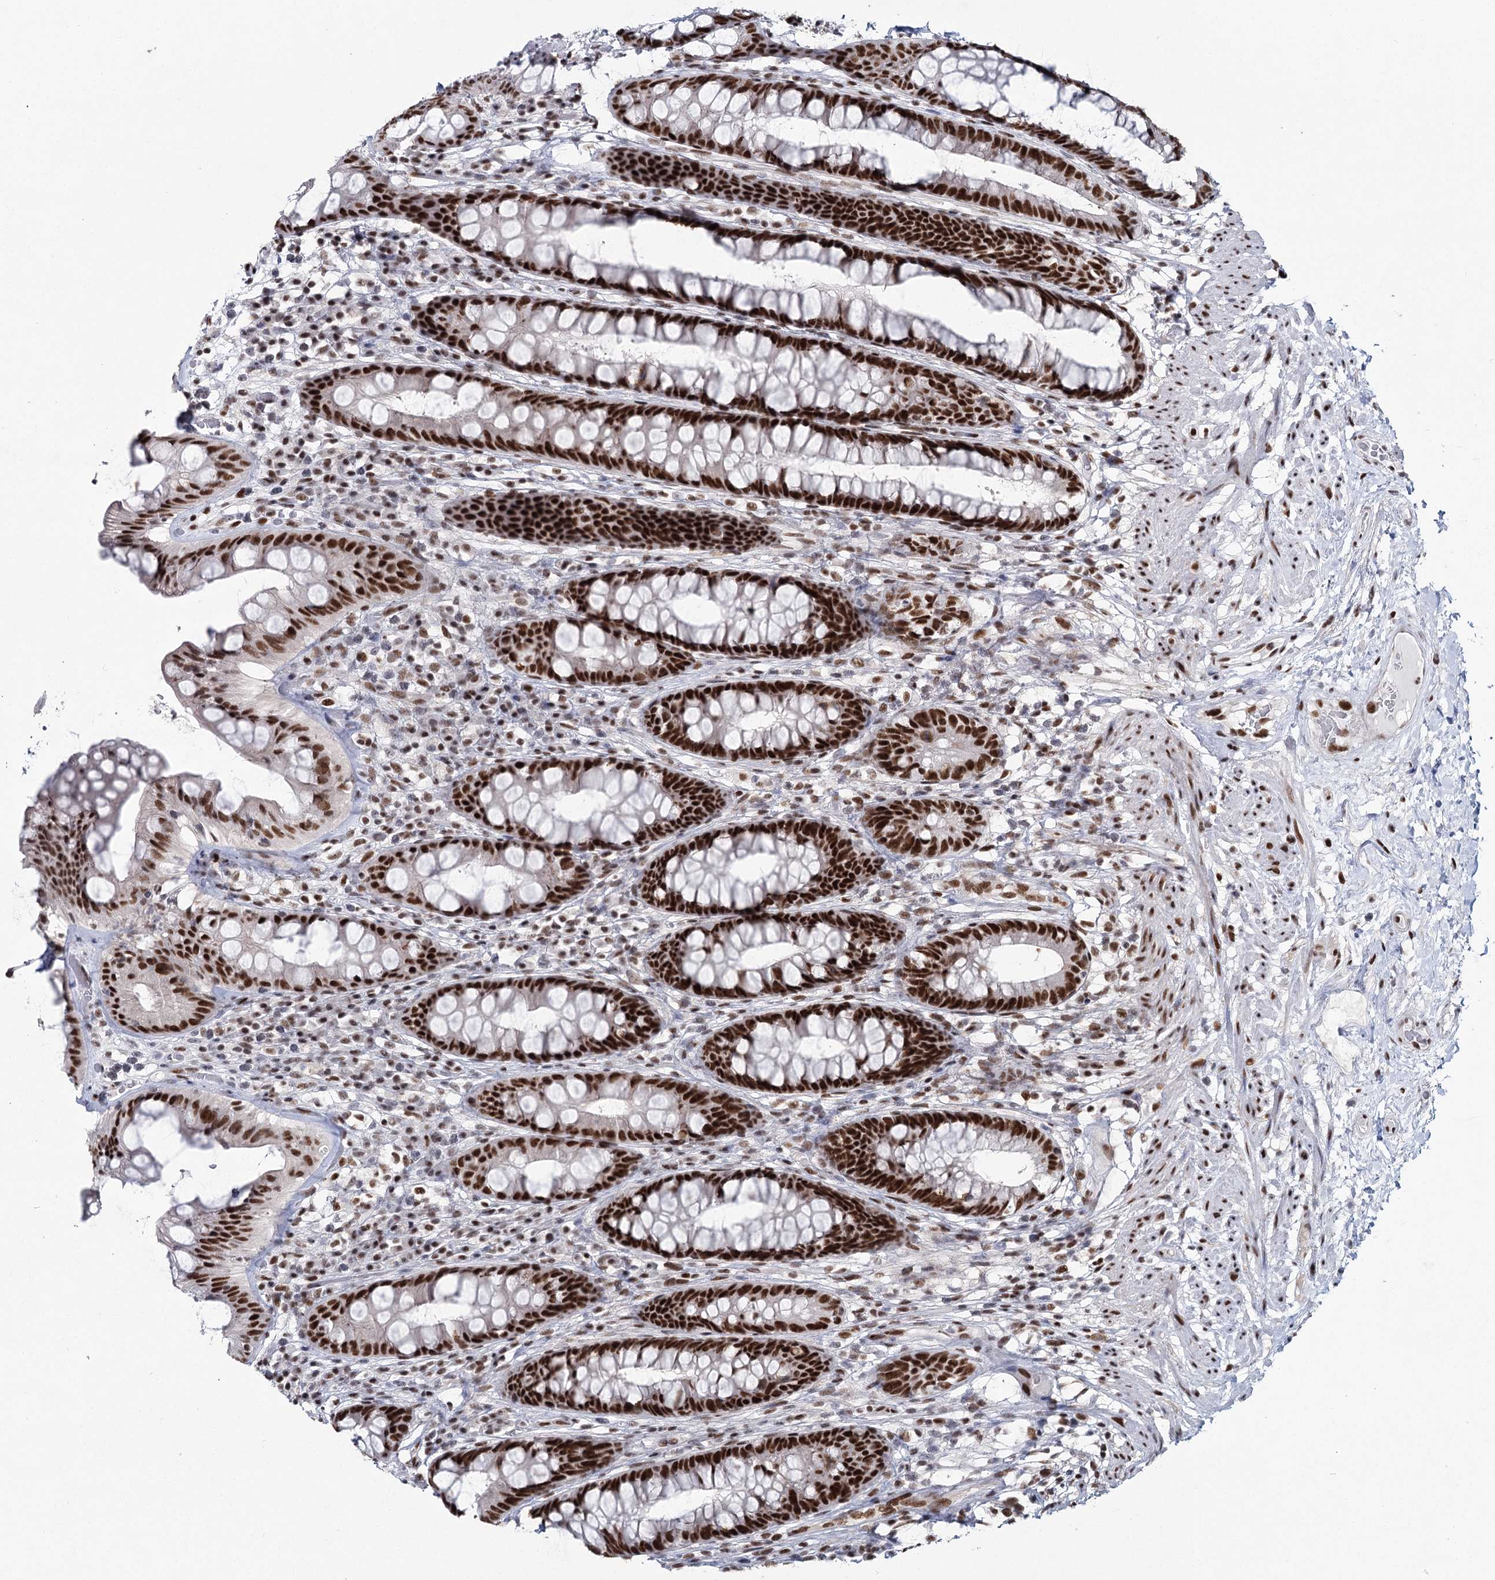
{"staining": {"intensity": "strong", "quantity": ">75%", "location": "nuclear"}, "tissue": "rectum", "cell_type": "Glandular cells", "image_type": "normal", "snomed": [{"axis": "morphology", "description": "Normal tissue, NOS"}, {"axis": "topography", "description": "Rectum"}], "caption": "Brown immunohistochemical staining in unremarkable human rectum displays strong nuclear expression in about >75% of glandular cells.", "gene": "SCAF8", "patient": {"sex": "male", "age": 74}}